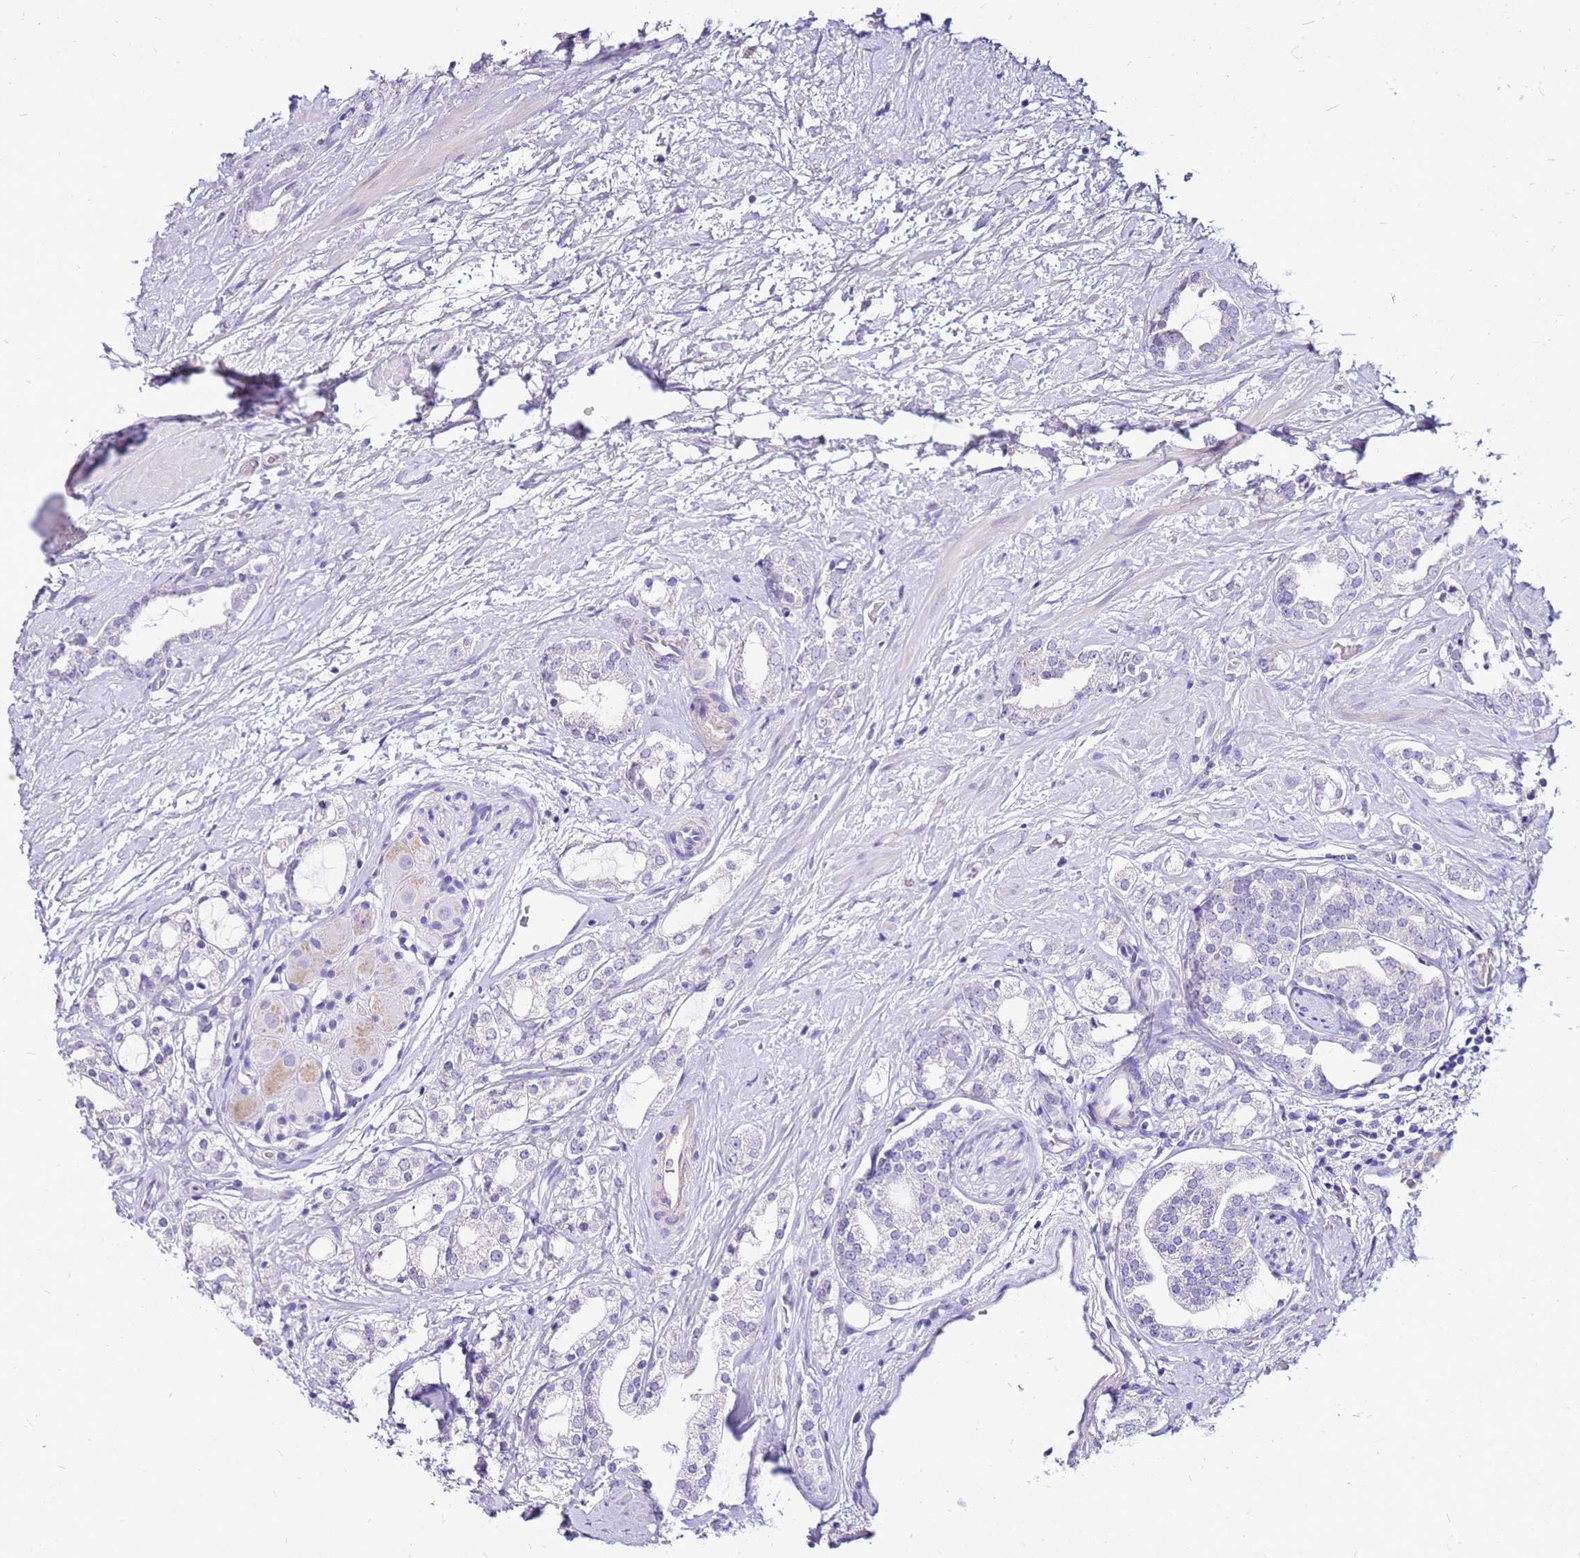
{"staining": {"intensity": "negative", "quantity": "none", "location": "none"}, "tissue": "prostate cancer", "cell_type": "Tumor cells", "image_type": "cancer", "snomed": [{"axis": "morphology", "description": "Adenocarcinoma, High grade"}, {"axis": "topography", "description": "Prostate"}], "caption": "IHC of human prostate cancer (high-grade adenocarcinoma) reveals no staining in tumor cells.", "gene": "DCDC2B", "patient": {"sex": "male", "age": 64}}